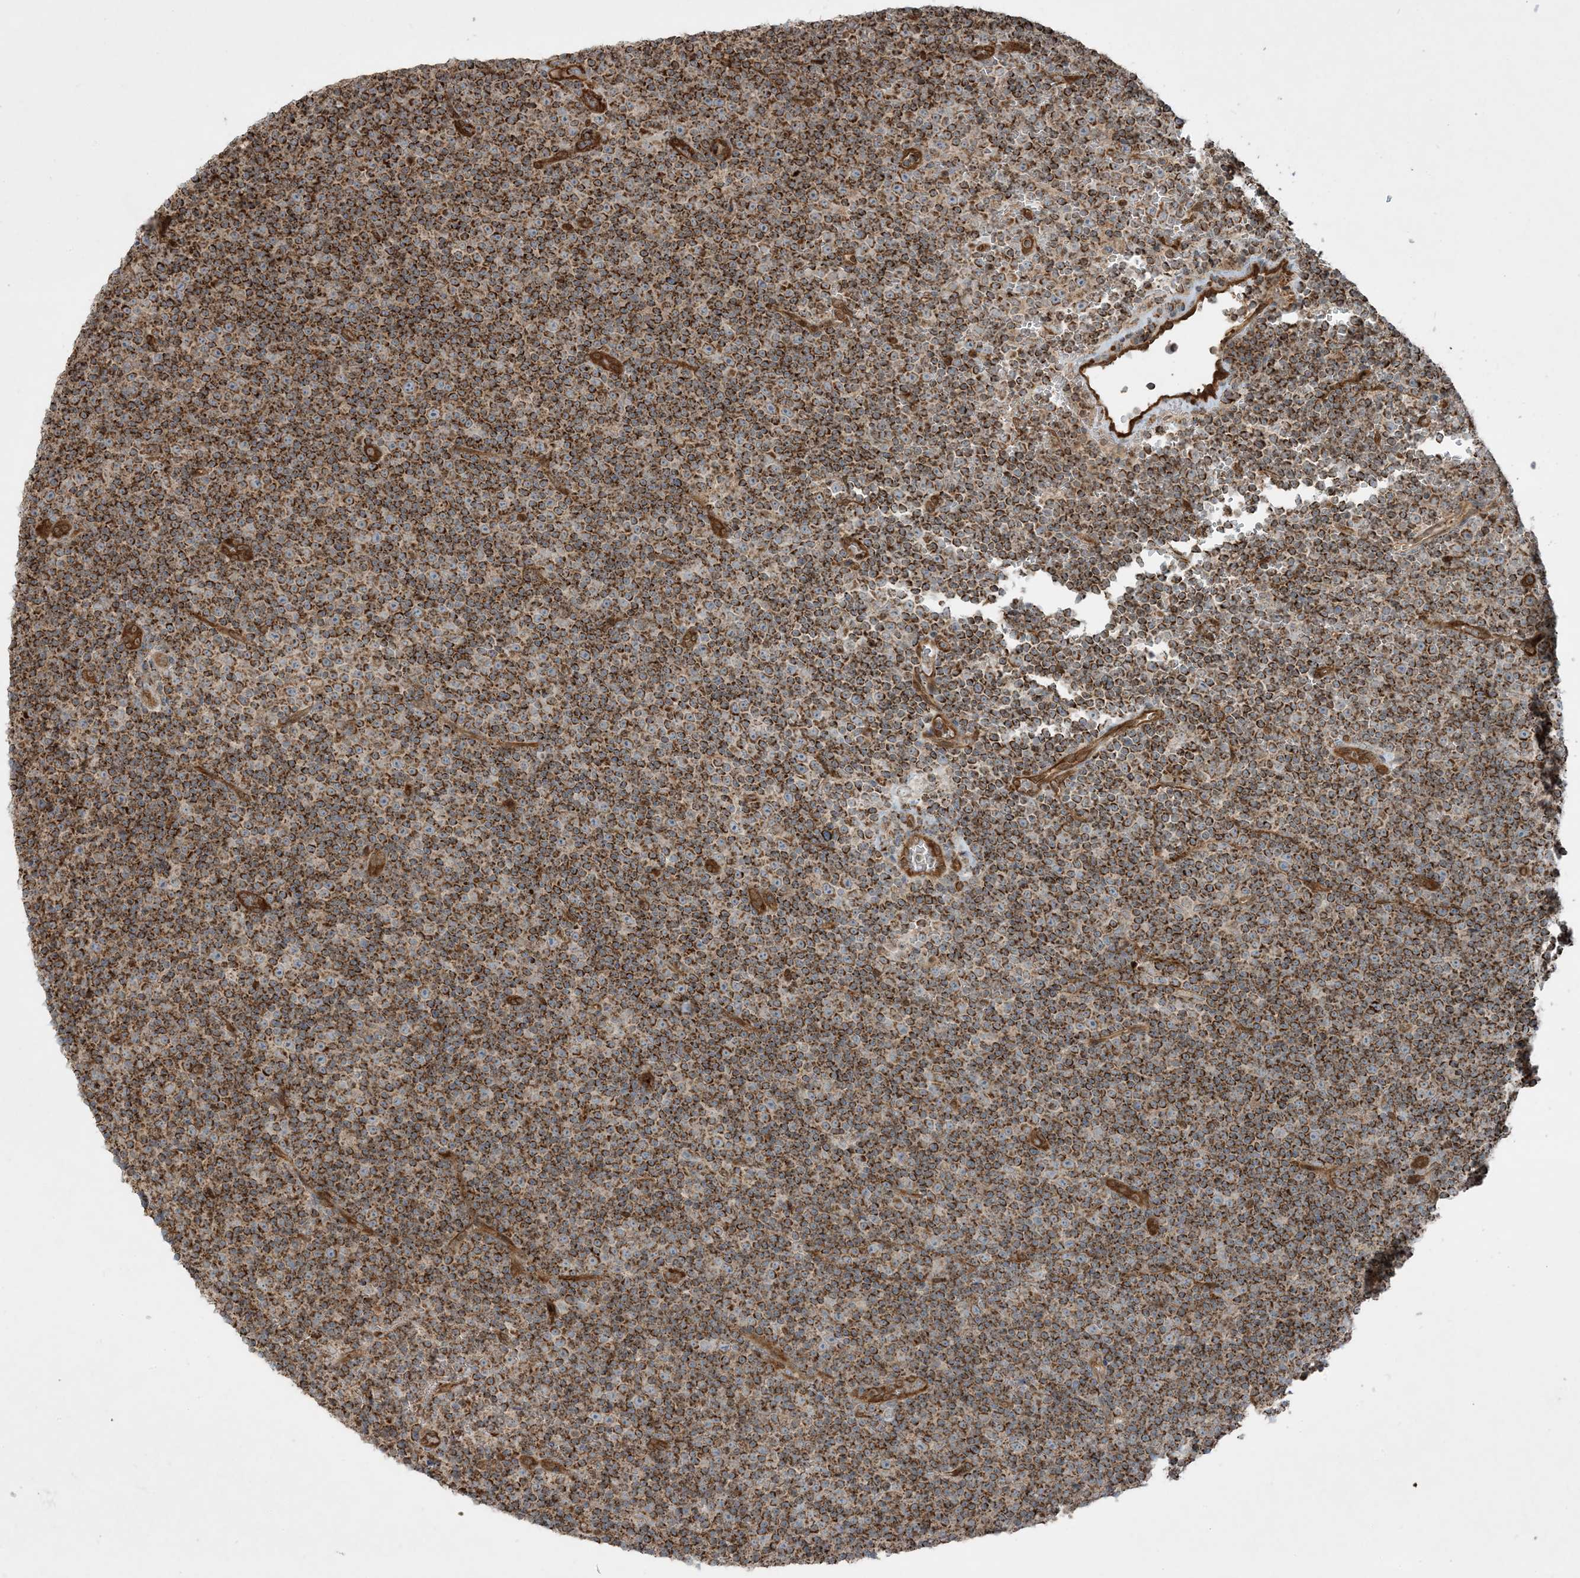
{"staining": {"intensity": "moderate", "quantity": ">75%", "location": "cytoplasmic/membranous"}, "tissue": "lymphoma", "cell_type": "Tumor cells", "image_type": "cancer", "snomed": [{"axis": "morphology", "description": "Malignant lymphoma, non-Hodgkin's type, Low grade"}, {"axis": "topography", "description": "Lymph node"}], "caption": "A micrograph showing moderate cytoplasmic/membranous positivity in approximately >75% of tumor cells in lymphoma, as visualized by brown immunohistochemical staining.", "gene": "PPM1F", "patient": {"sex": "female", "age": 67}}